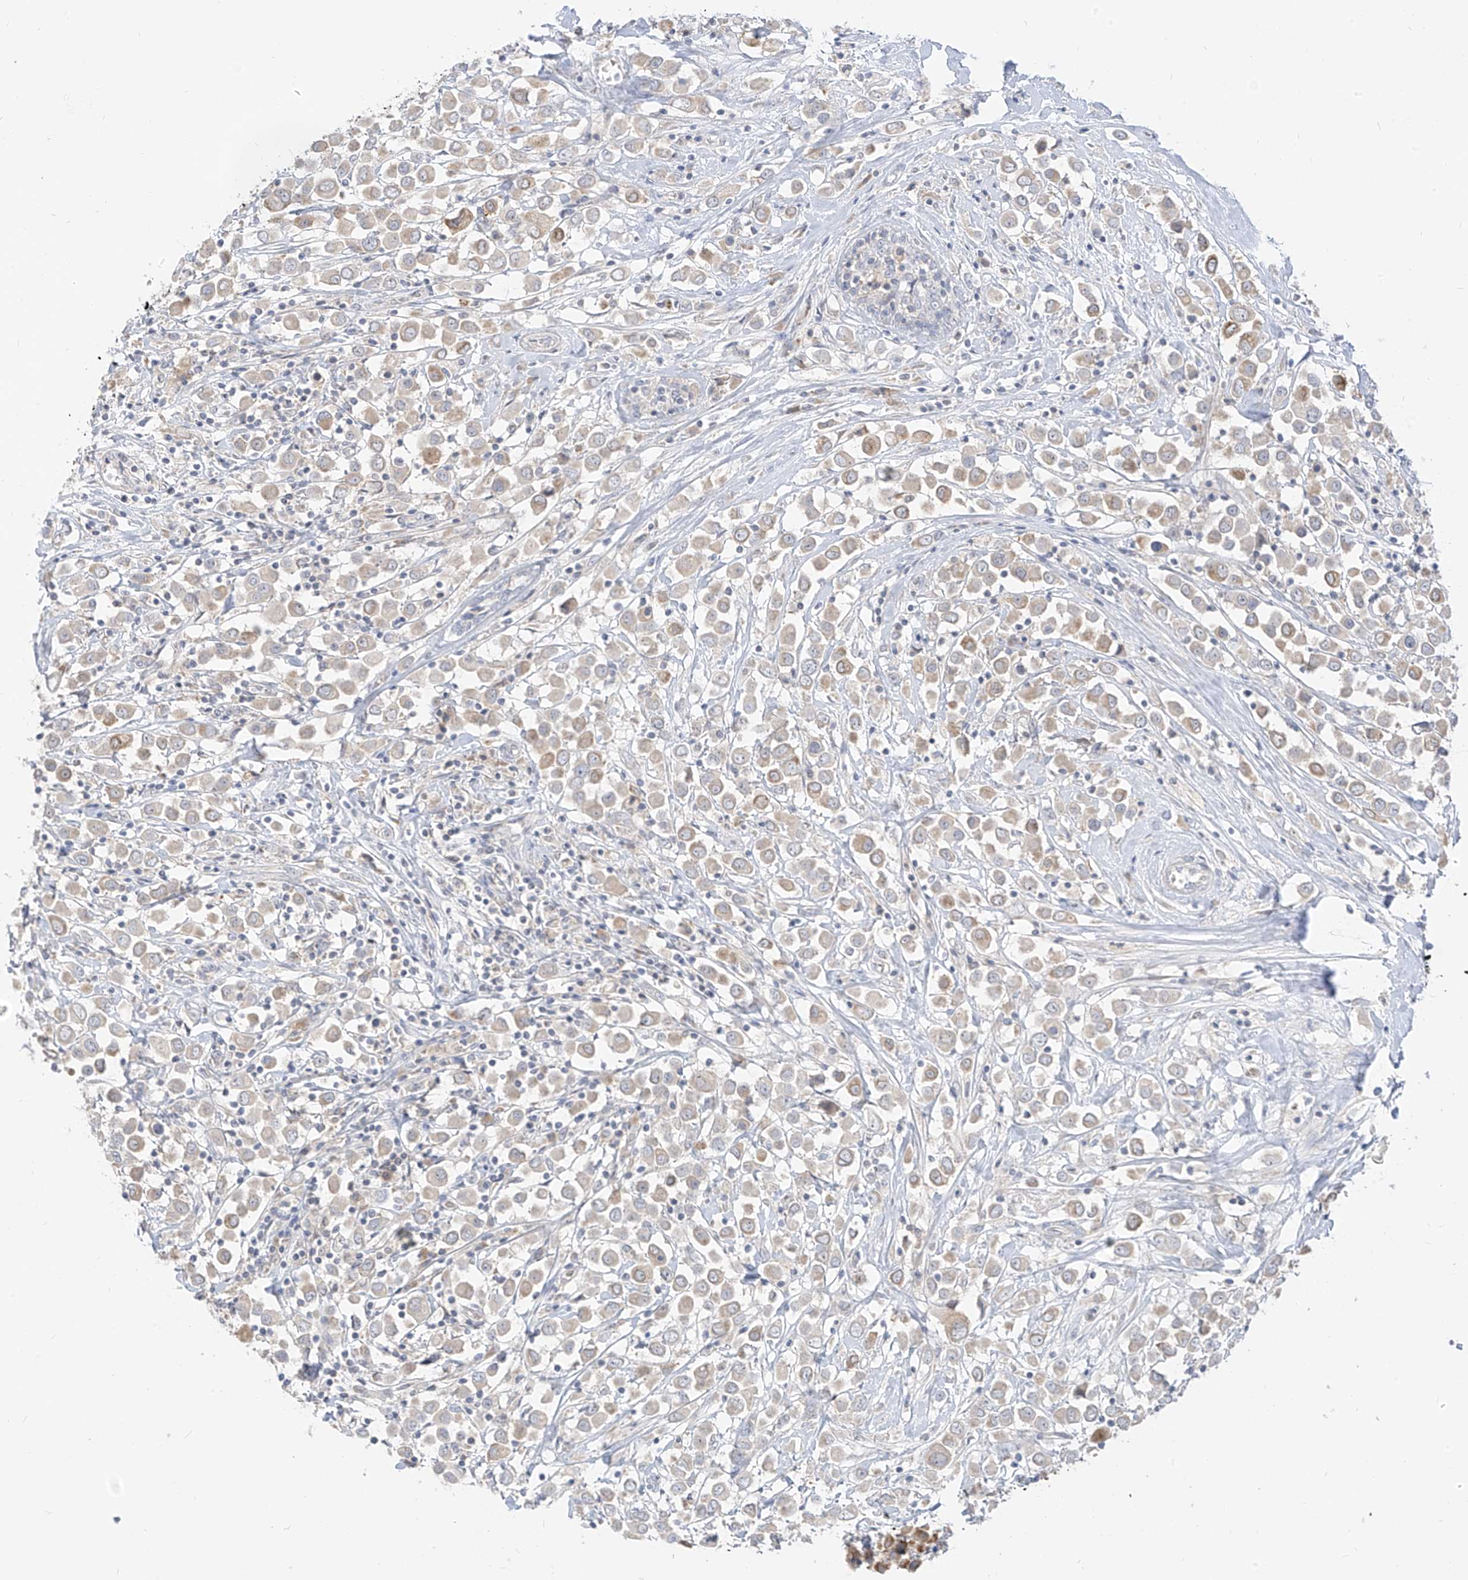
{"staining": {"intensity": "weak", "quantity": "<25%", "location": "cytoplasmic/membranous"}, "tissue": "breast cancer", "cell_type": "Tumor cells", "image_type": "cancer", "snomed": [{"axis": "morphology", "description": "Duct carcinoma"}, {"axis": "topography", "description": "Breast"}], "caption": "This image is of intraductal carcinoma (breast) stained with IHC to label a protein in brown with the nuclei are counter-stained blue. There is no expression in tumor cells. The staining is performed using DAB brown chromogen with nuclei counter-stained in using hematoxylin.", "gene": "C2orf42", "patient": {"sex": "female", "age": 61}}